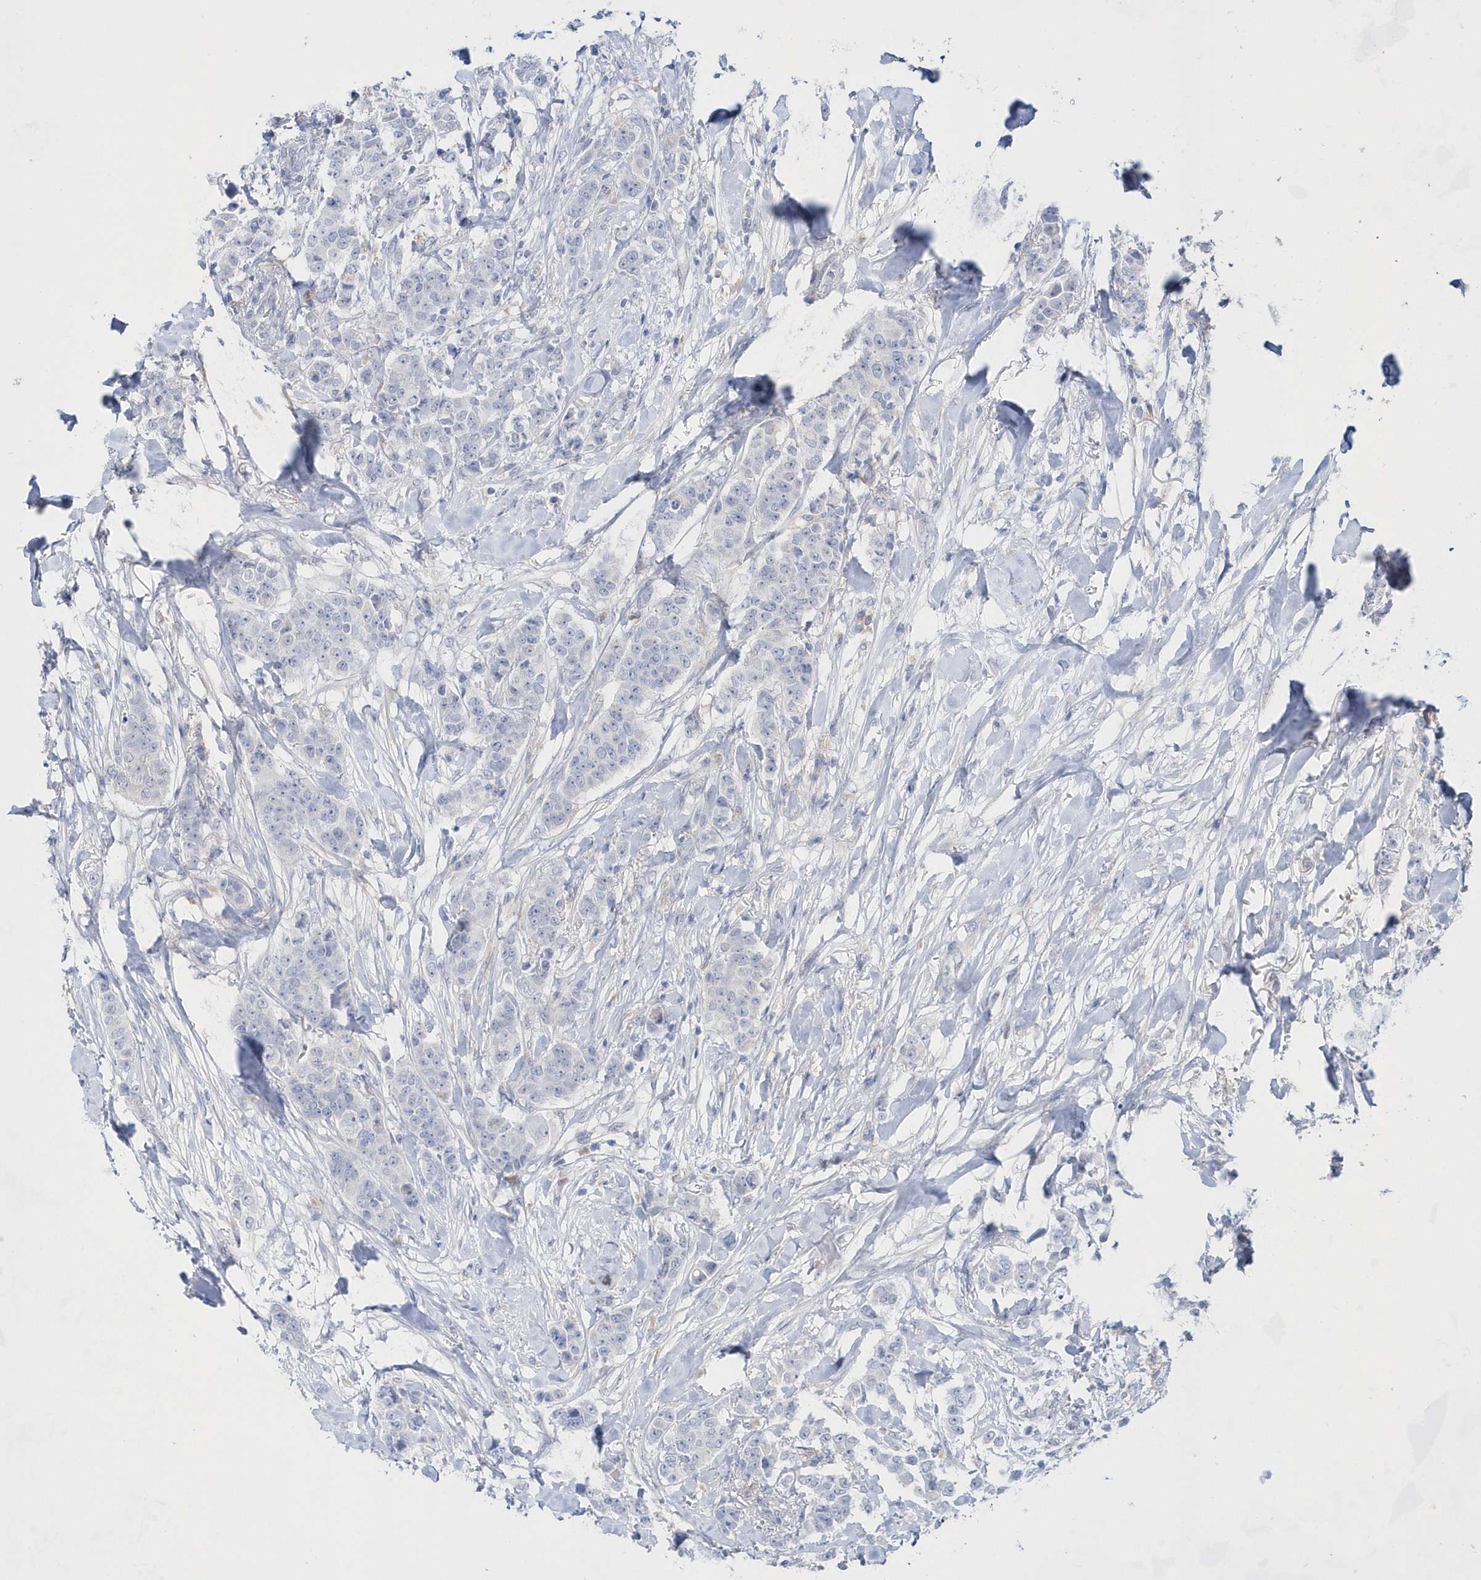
{"staining": {"intensity": "negative", "quantity": "none", "location": "none"}, "tissue": "breast cancer", "cell_type": "Tumor cells", "image_type": "cancer", "snomed": [{"axis": "morphology", "description": "Duct carcinoma"}, {"axis": "topography", "description": "Breast"}], "caption": "DAB (3,3'-diaminobenzidine) immunohistochemical staining of human intraductal carcinoma (breast) shows no significant positivity in tumor cells. (DAB immunohistochemistry visualized using brightfield microscopy, high magnification).", "gene": "BDH2", "patient": {"sex": "female", "age": 40}}